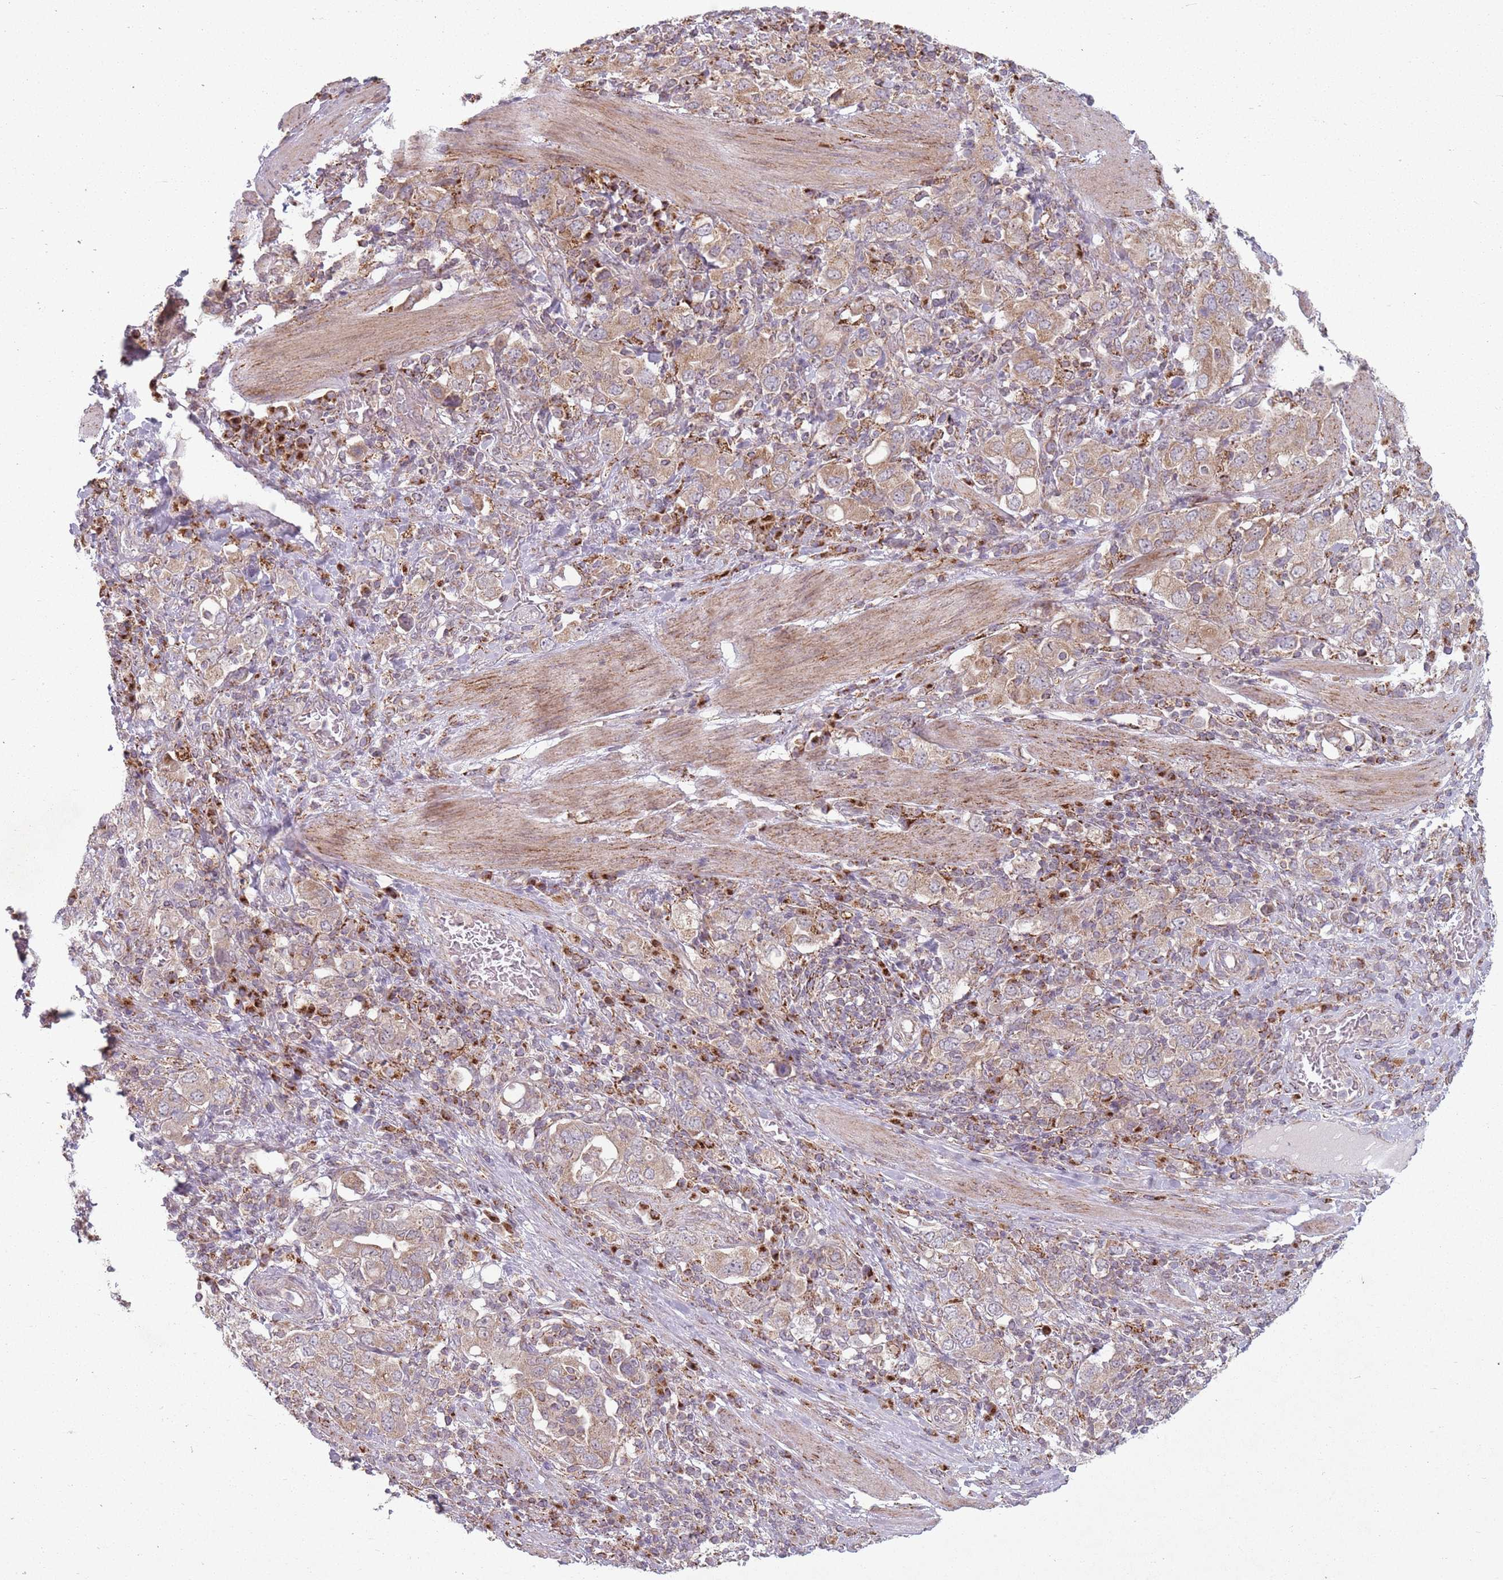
{"staining": {"intensity": "weak", "quantity": ">75%", "location": "cytoplasmic/membranous"}, "tissue": "stomach cancer", "cell_type": "Tumor cells", "image_type": "cancer", "snomed": [{"axis": "morphology", "description": "Adenocarcinoma, NOS"}, {"axis": "topography", "description": "Stomach, upper"}, {"axis": "topography", "description": "Stomach"}], "caption": "Human stomach cancer stained for a protein (brown) reveals weak cytoplasmic/membranous positive staining in about >75% of tumor cells.", "gene": "OR10Q1", "patient": {"sex": "male", "age": 62}}